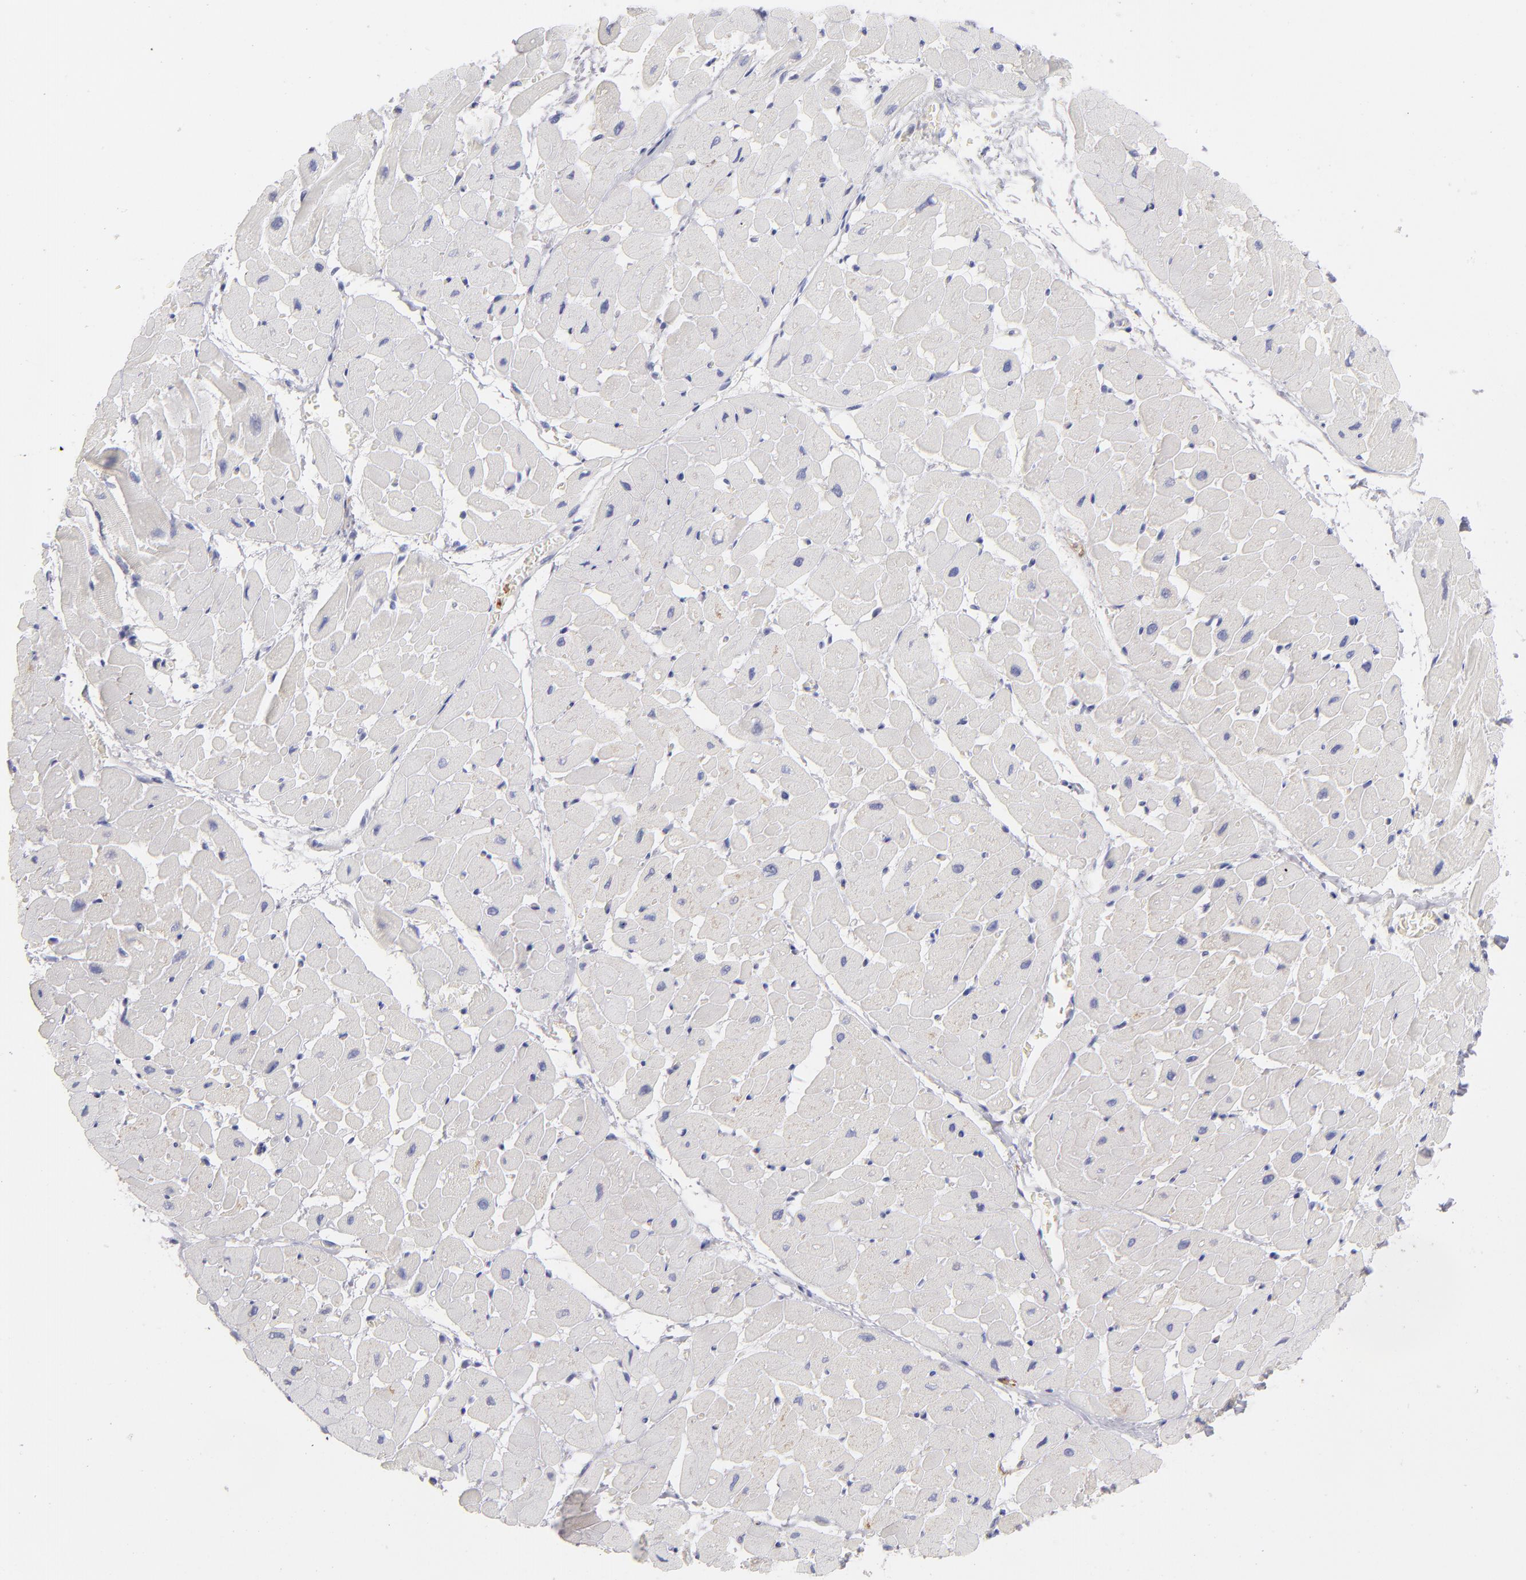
{"staining": {"intensity": "negative", "quantity": "none", "location": "none"}, "tissue": "heart muscle", "cell_type": "Cardiomyocytes", "image_type": "normal", "snomed": [{"axis": "morphology", "description": "Normal tissue, NOS"}, {"axis": "topography", "description": "Heart"}], "caption": "IHC image of normal heart muscle: heart muscle stained with DAB reveals no significant protein expression in cardiomyocytes. Brightfield microscopy of immunohistochemistry (IHC) stained with DAB (brown) and hematoxylin (blue), captured at high magnification.", "gene": "PLVAP", "patient": {"sex": "male", "age": 45}}